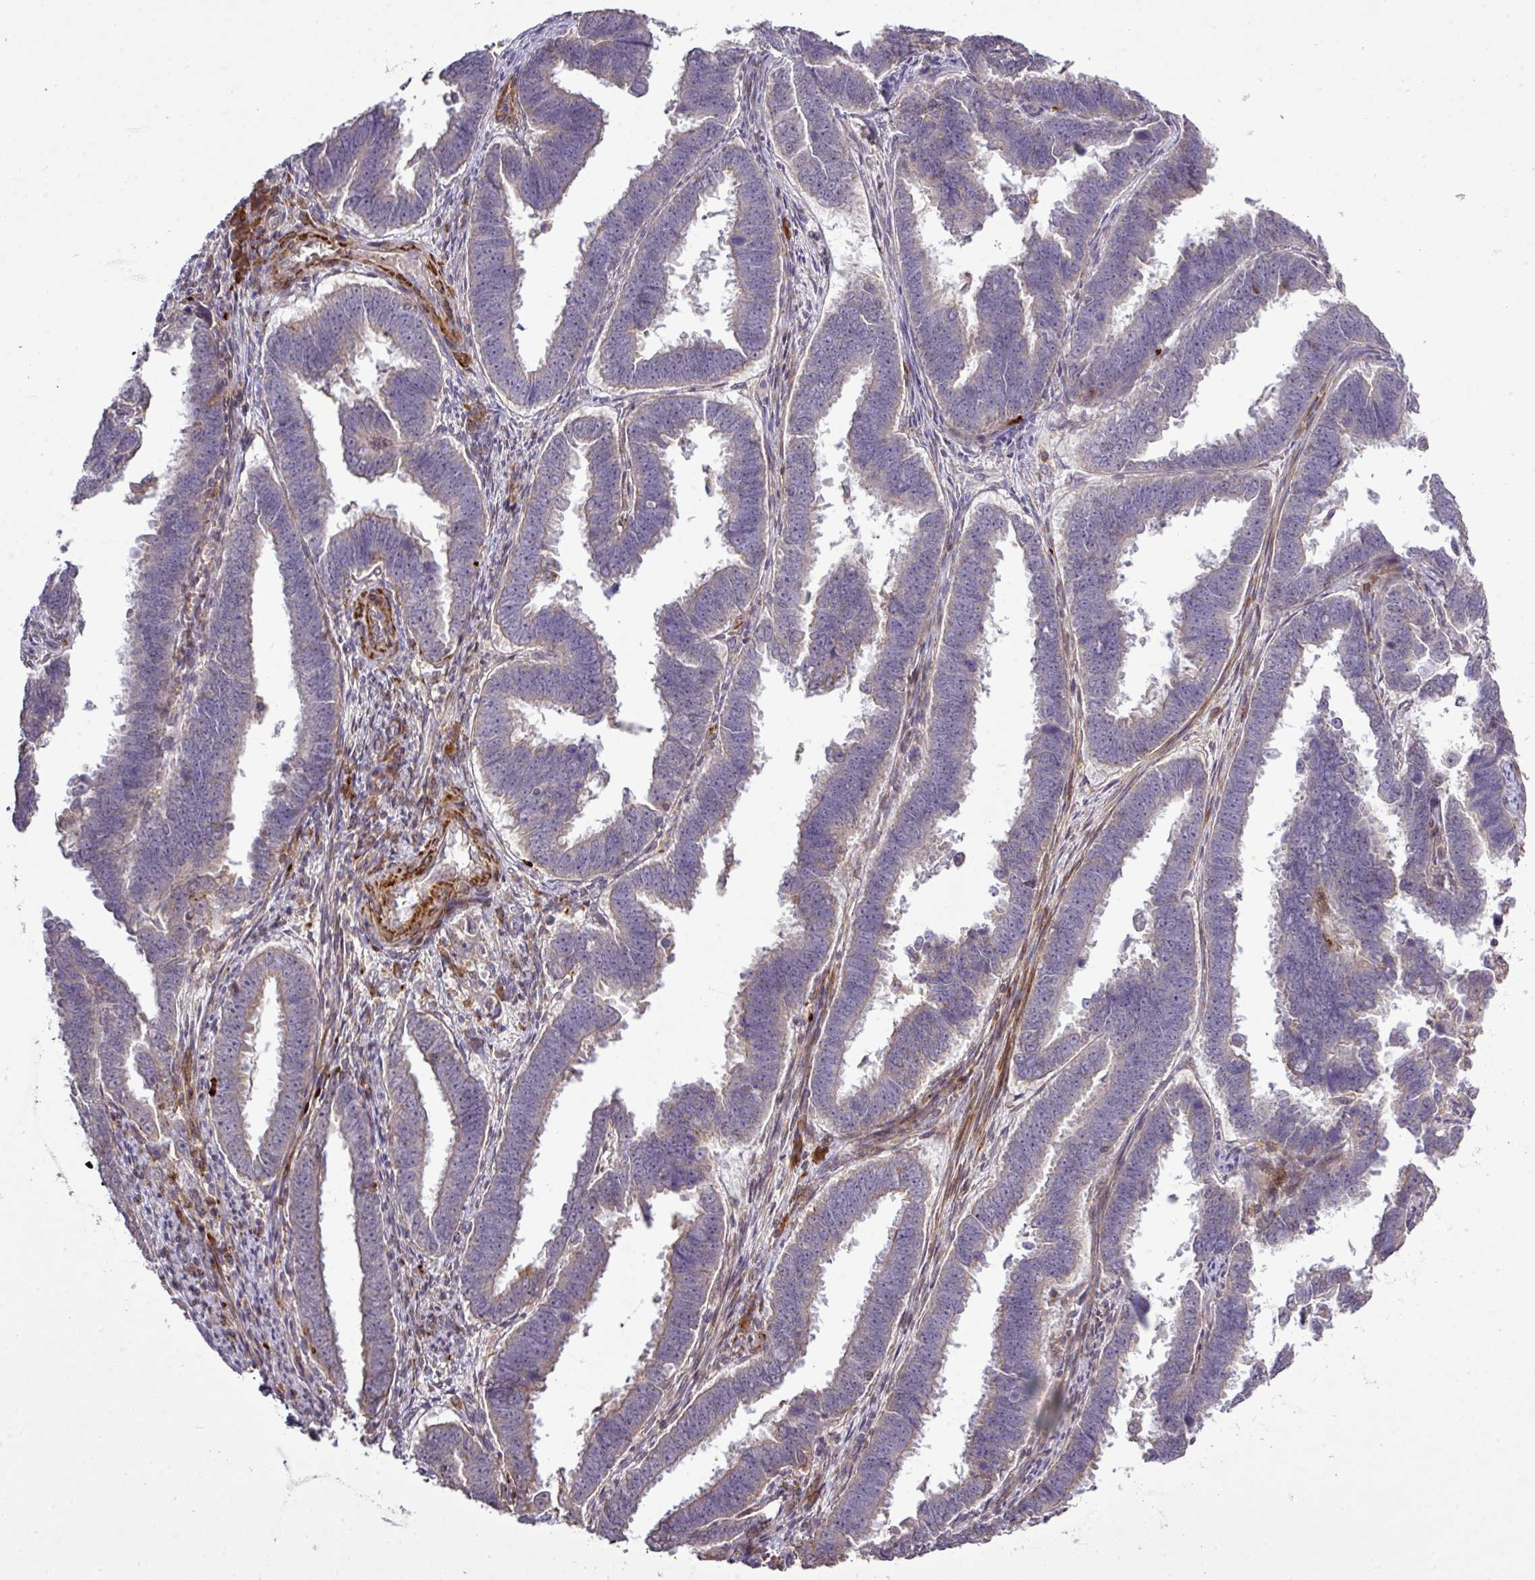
{"staining": {"intensity": "negative", "quantity": "none", "location": "none"}, "tissue": "endometrial cancer", "cell_type": "Tumor cells", "image_type": "cancer", "snomed": [{"axis": "morphology", "description": "Adenocarcinoma, NOS"}, {"axis": "topography", "description": "Endometrium"}], "caption": "This is an IHC photomicrograph of human endometrial adenocarcinoma. There is no staining in tumor cells.", "gene": "TPRA1", "patient": {"sex": "female", "age": 75}}